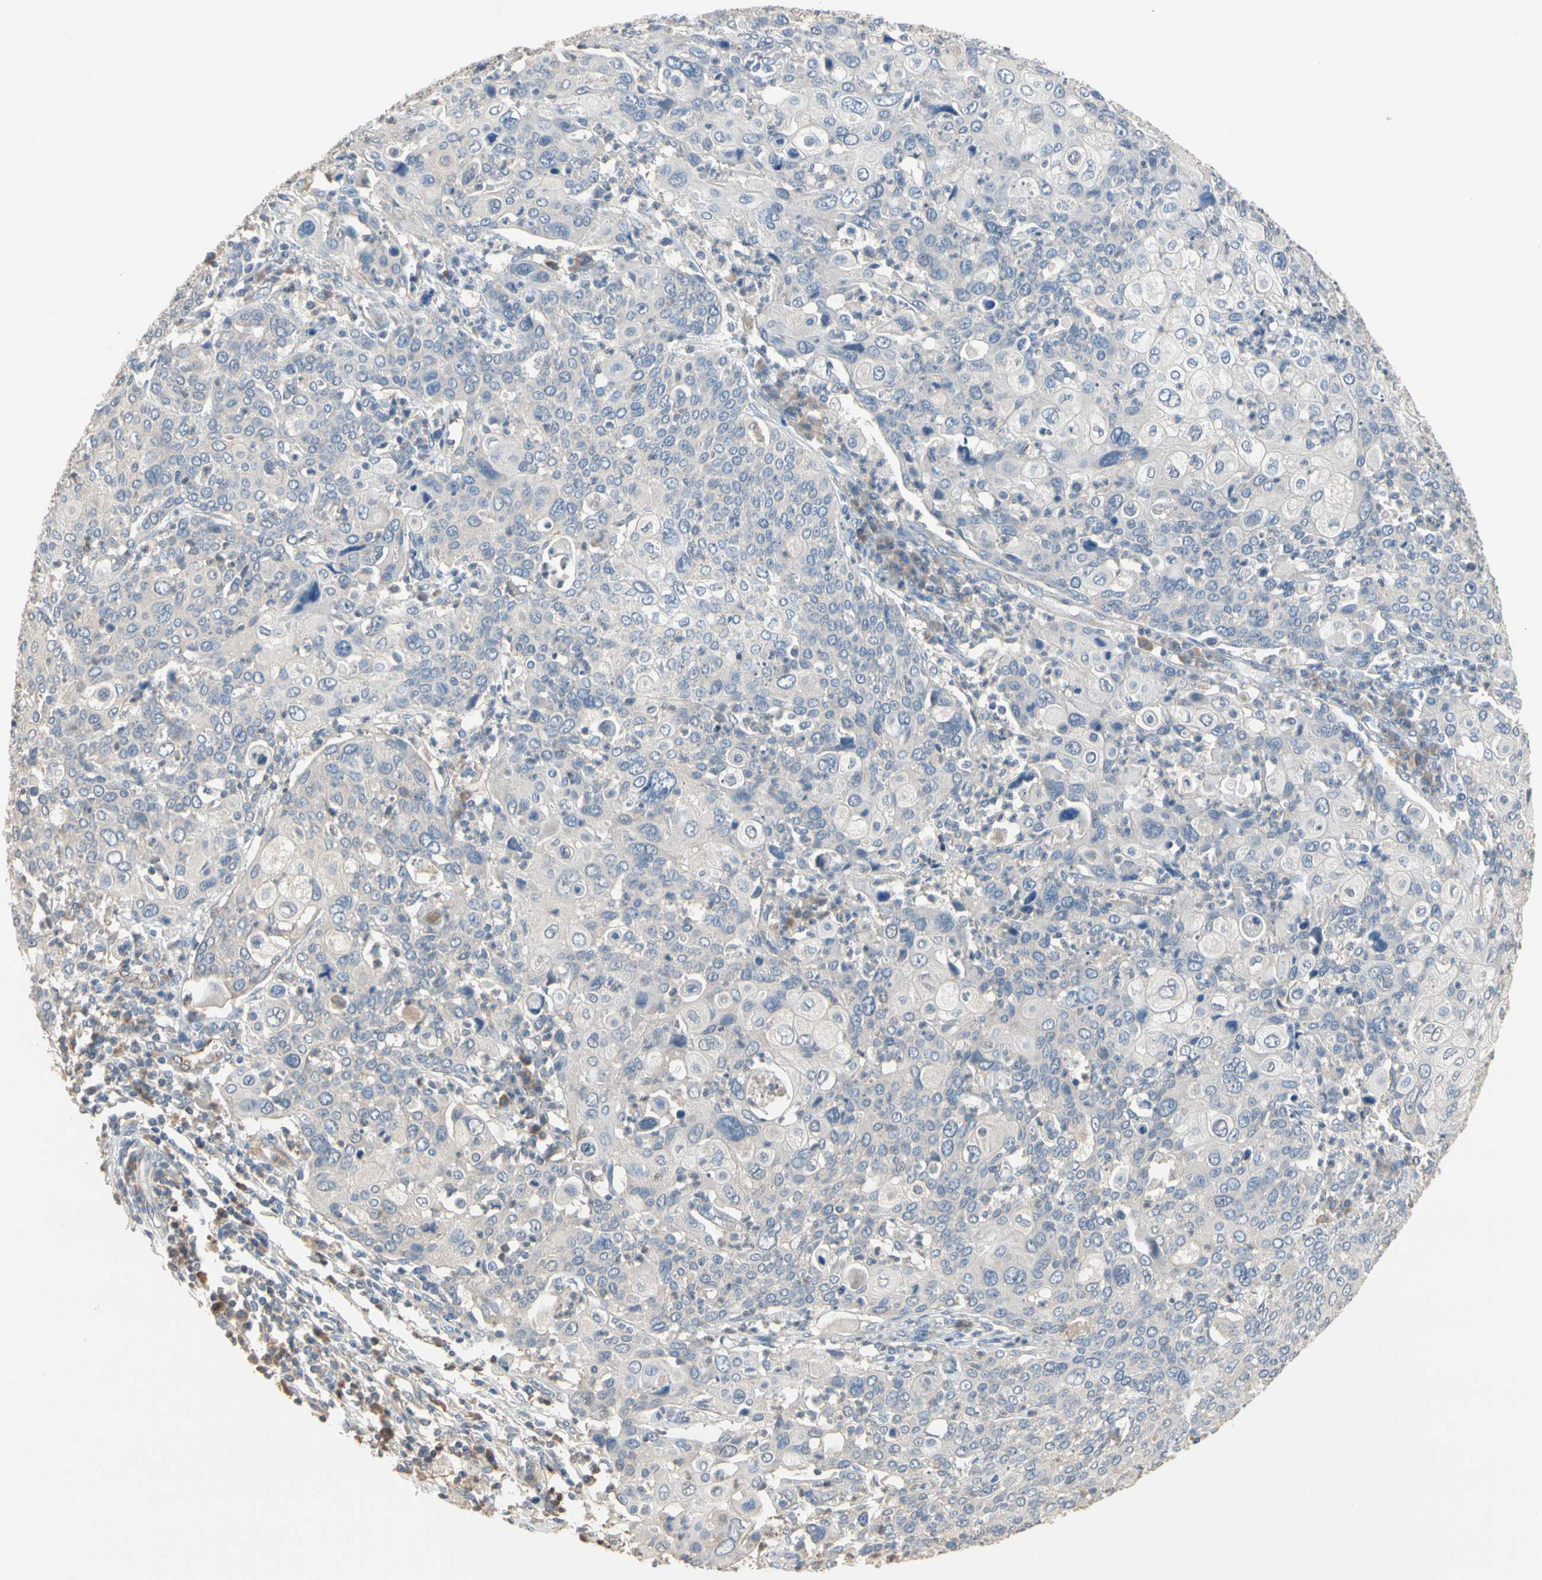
{"staining": {"intensity": "negative", "quantity": "none", "location": "none"}, "tissue": "cervical cancer", "cell_type": "Tumor cells", "image_type": "cancer", "snomed": [{"axis": "morphology", "description": "Squamous cell carcinoma, NOS"}, {"axis": "topography", "description": "Cervix"}], "caption": "Immunohistochemistry (IHC) micrograph of cervical squamous cell carcinoma stained for a protein (brown), which exhibits no expression in tumor cells.", "gene": "BBOX1", "patient": {"sex": "female", "age": 40}}